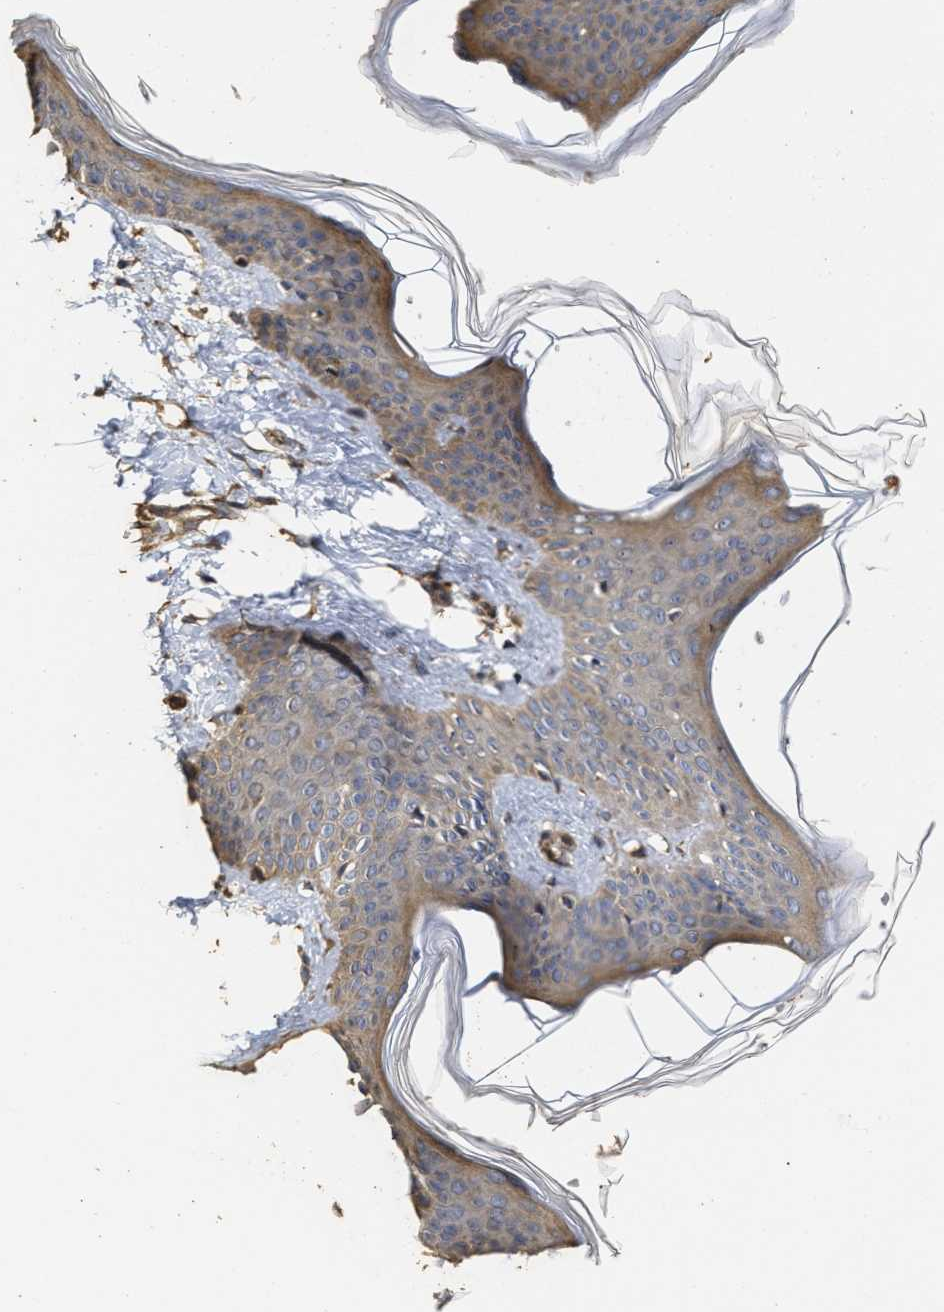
{"staining": {"intensity": "strong", "quantity": ">75%", "location": "cytoplasmic/membranous"}, "tissue": "skin", "cell_type": "Fibroblasts", "image_type": "normal", "snomed": [{"axis": "morphology", "description": "Normal tissue, NOS"}, {"axis": "topography", "description": "Skin"}], "caption": "Skin stained with immunohistochemistry displays strong cytoplasmic/membranous staining in approximately >75% of fibroblasts.", "gene": "NAV1", "patient": {"sex": "female", "age": 17}}